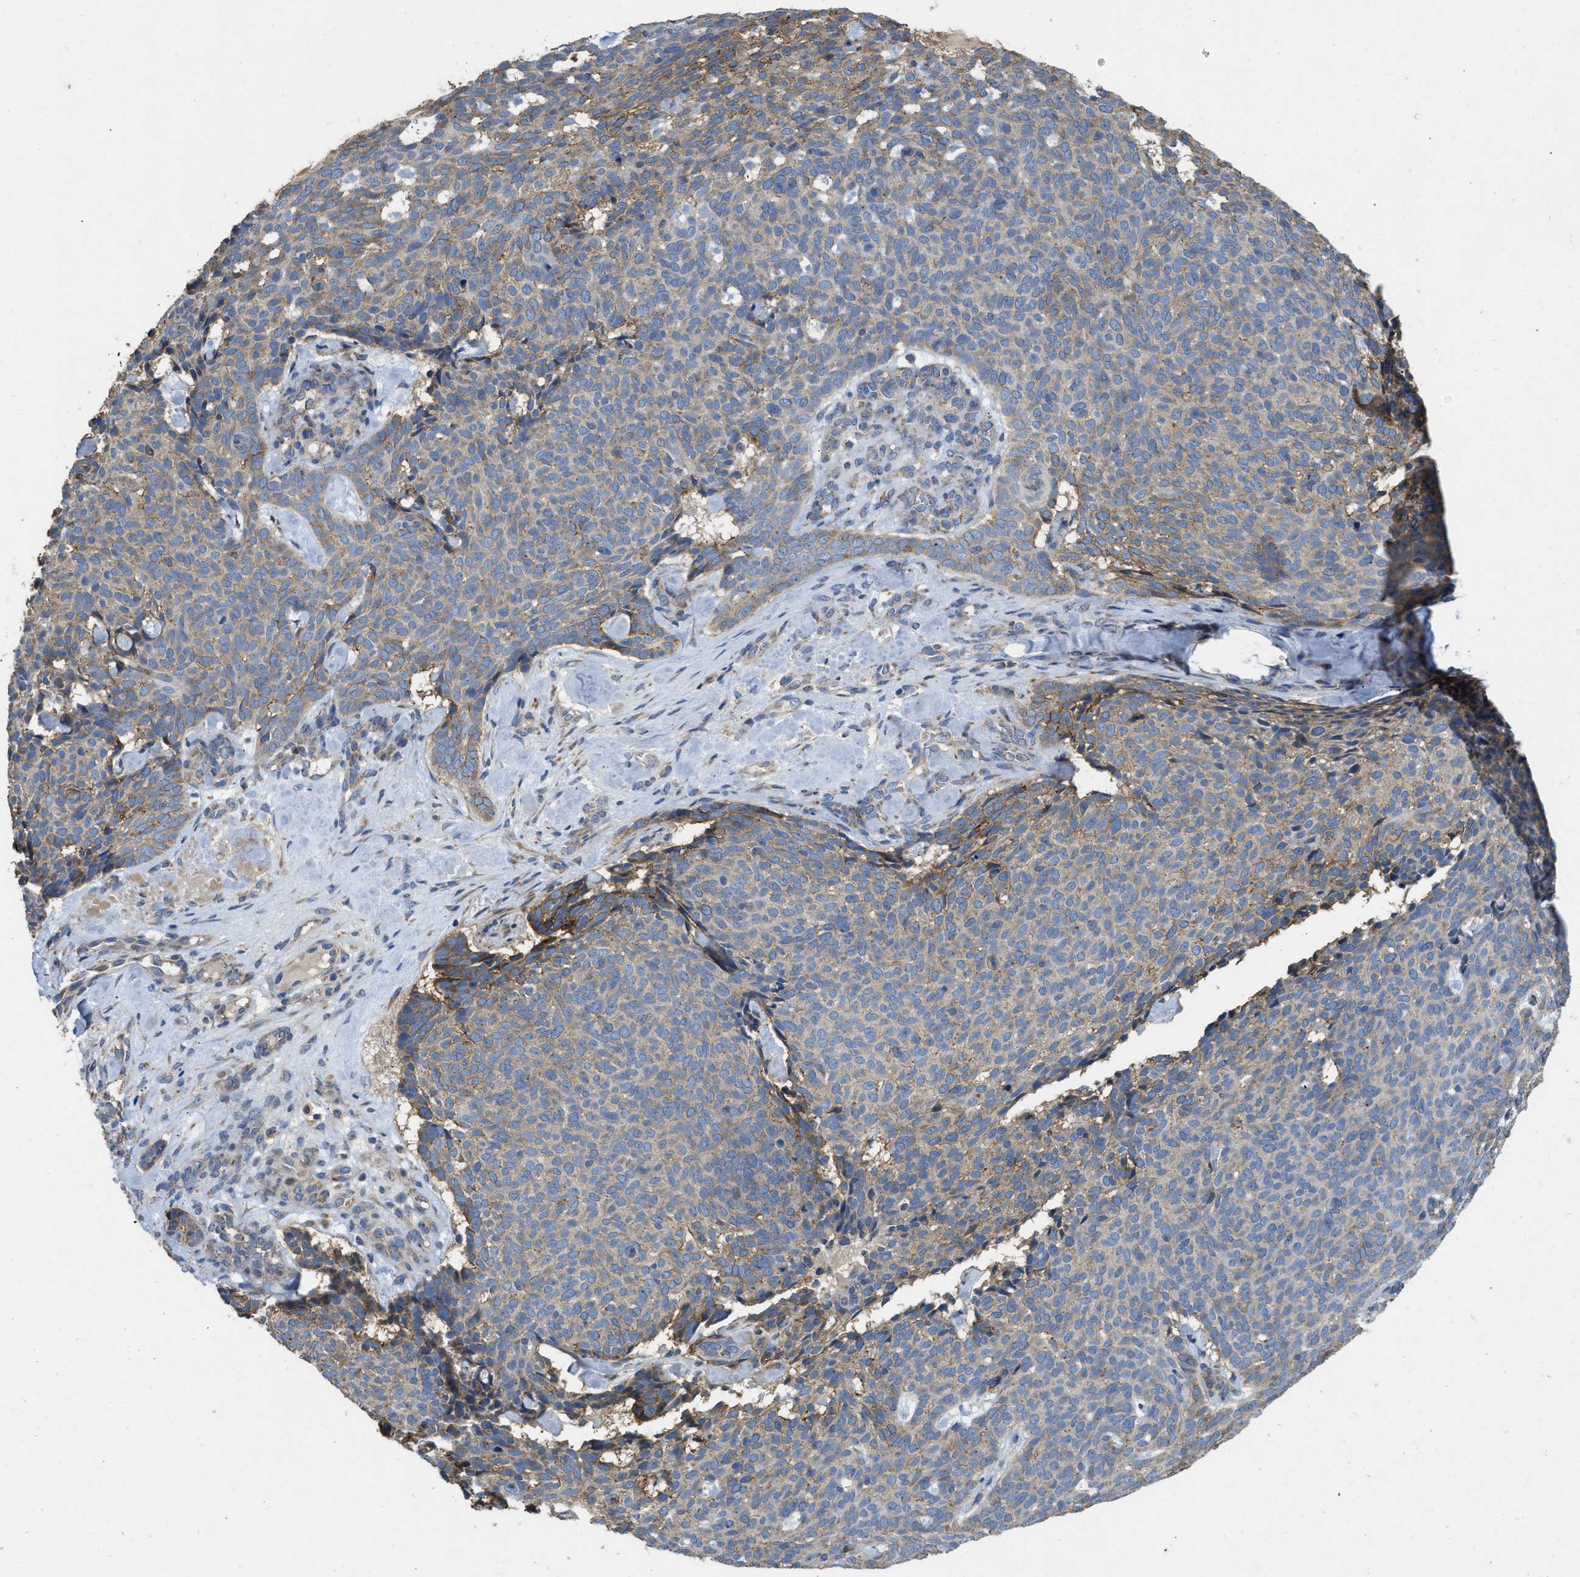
{"staining": {"intensity": "moderate", "quantity": "25%-75%", "location": "cytoplasmic/membranous"}, "tissue": "skin cancer", "cell_type": "Tumor cells", "image_type": "cancer", "snomed": [{"axis": "morphology", "description": "Basal cell carcinoma"}, {"axis": "topography", "description": "Skin"}], "caption": "Skin cancer (basal cell carcinoma) stained with DAB immunohistochemistry (IHC) shows medium levels of moderate cytoplasmic/membranous expression in about 25%-75% of tumor cells. The staining was performed using DAB (3,3'-diaminobenzidine) to visualize the protein expression in brown, while the nuclei were stained in blue with hematoxylin (Magnification: 20x).", "gene": "TMEM150A", "patient": {"sex": "male", "age": 61}}